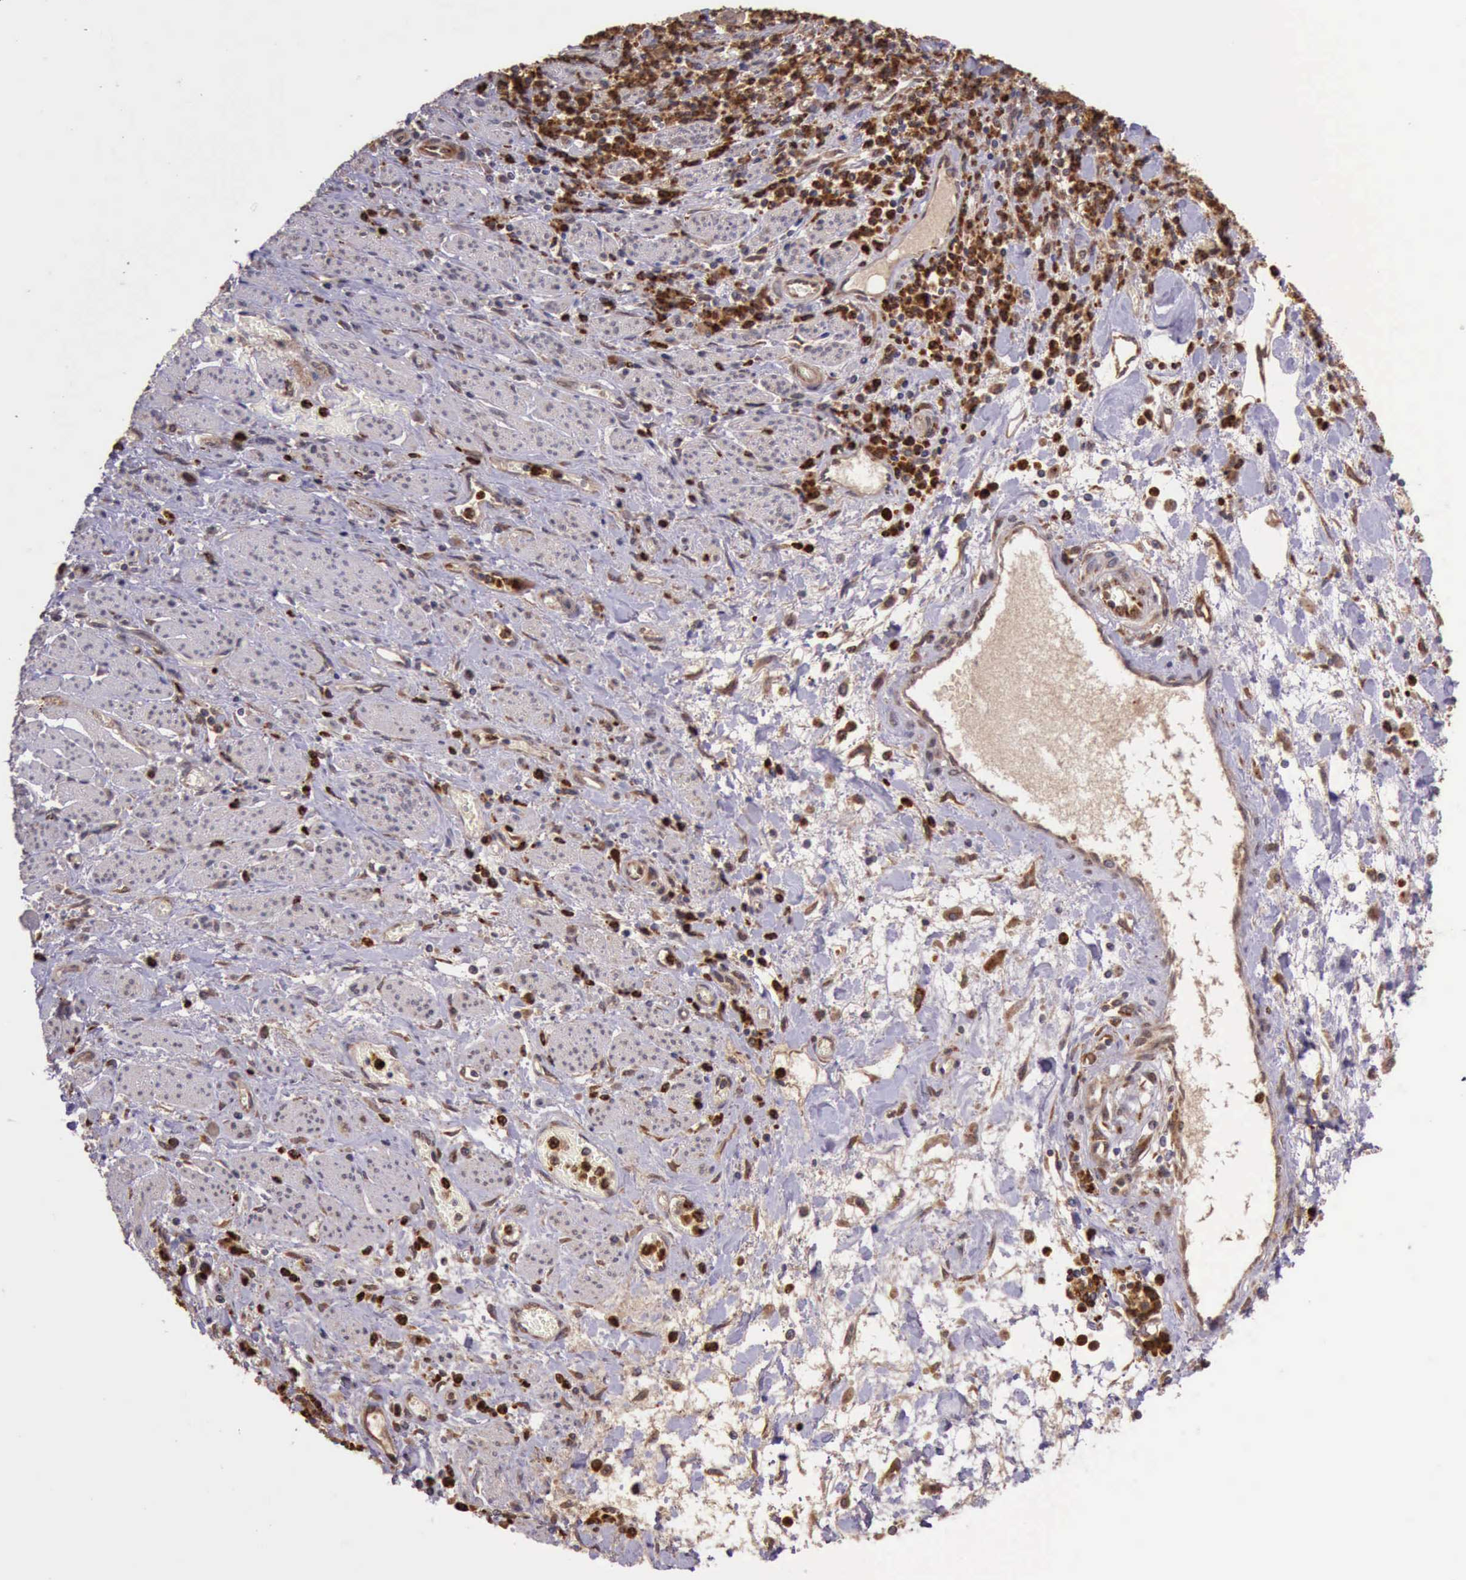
{"staining": {"intensity": "strong", "quantity": ">75%", "location": "cytoplasmic/membranous"}, "tissue": "stomach cancer", "cell_type": "Tumor cells", "image_type": "cancer", "snomed": [{"axis": "morphology", "description": "Adenocarcinoma, NOS"}, {"axis": "topography", "description": "Stomach"}], "caption": "Immunohistochemical staining of human stomach cancer exhibits high levels of strong cytoplasmic/membranous protein positivity in about >75% of tumor cells.", "gene": "ARMCX3", "patient": {"sex": "female", "age": 76}}